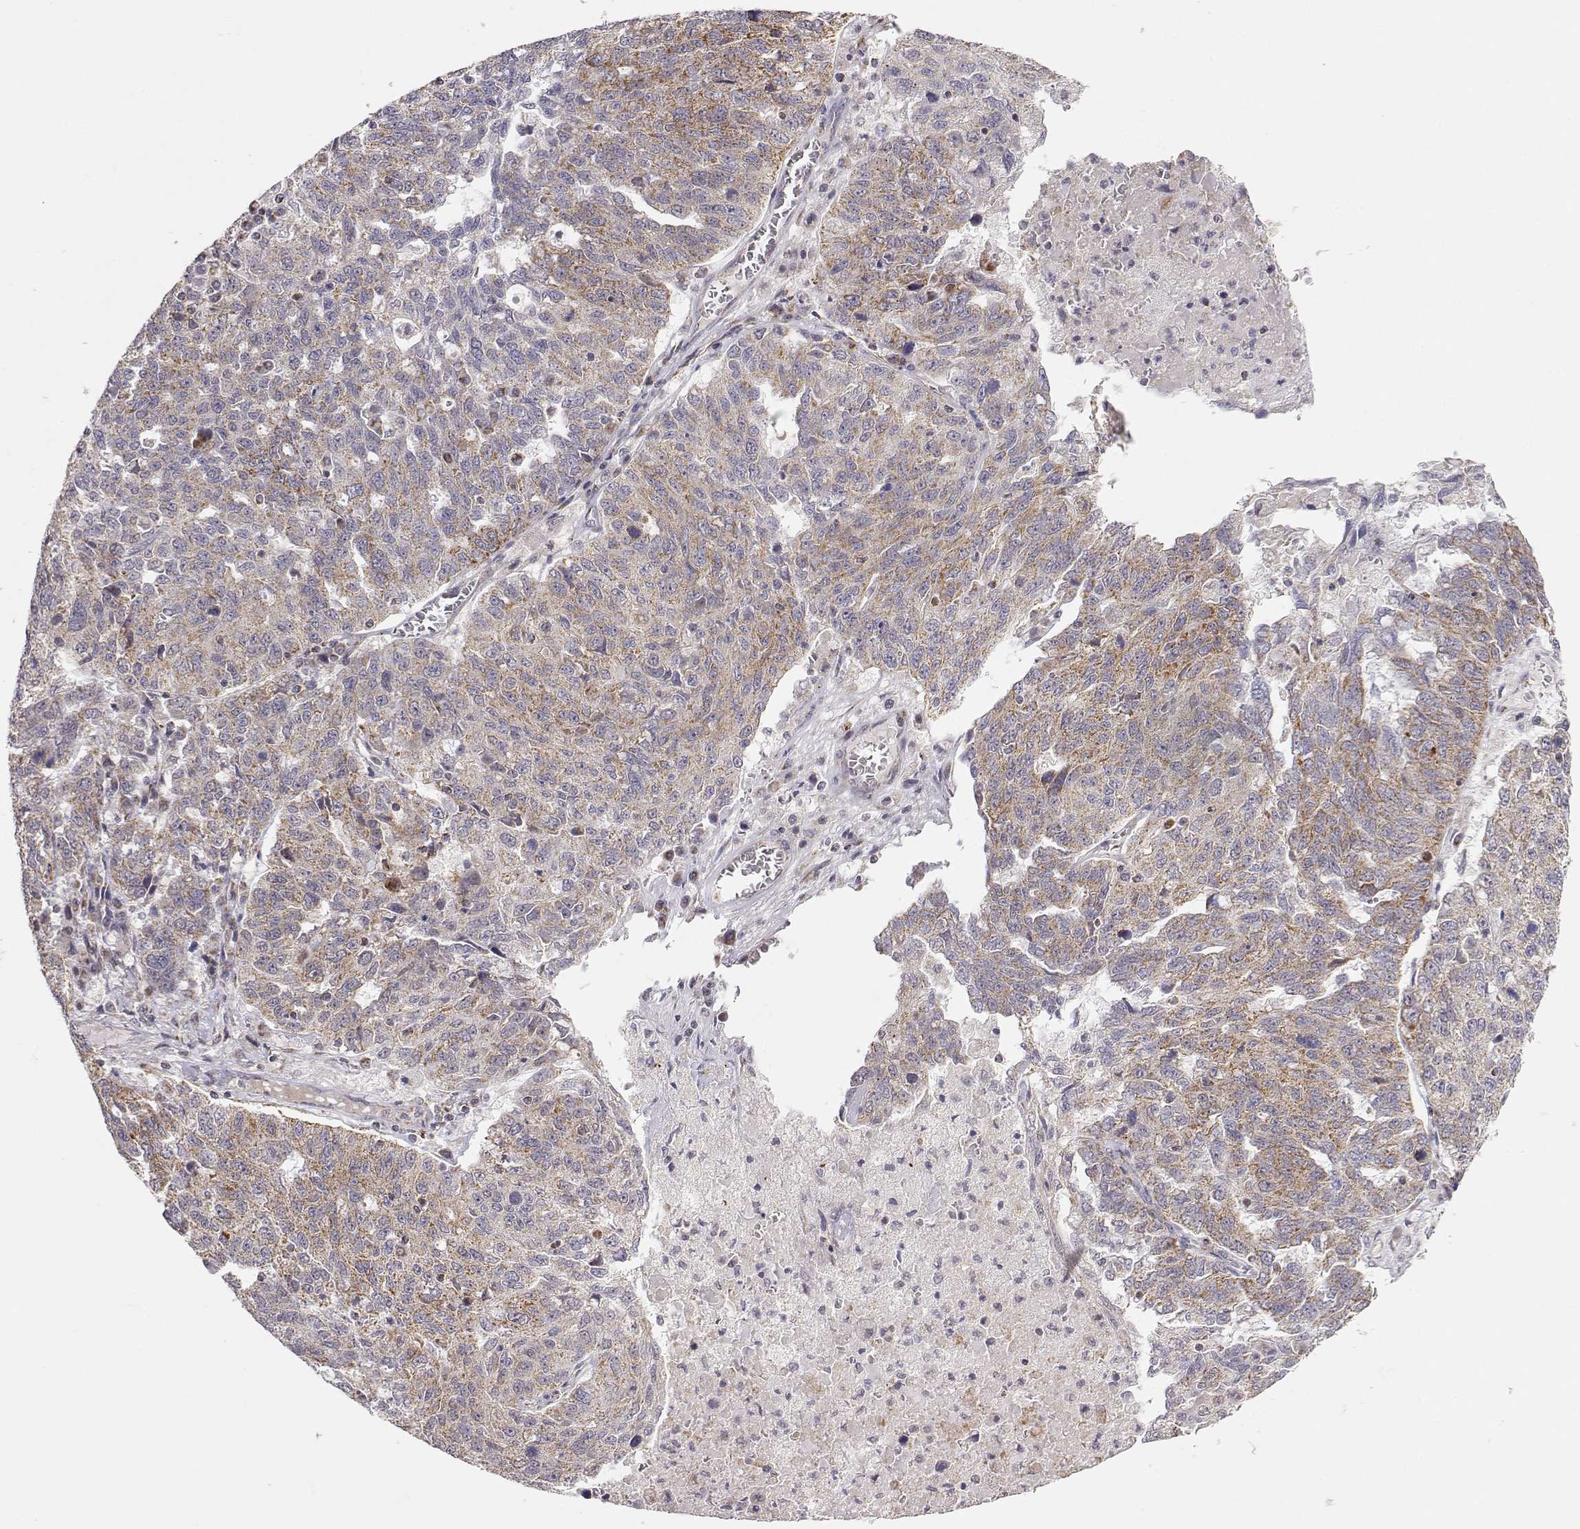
{"staining": {"intensity": "moderate", "quantity": "25%-75%", "location": "cytoplasmic/membranous"}, "tissue": "ovarian cancer", "cell_type": "Tumor cells", "image_type": "cancer", "snomed": [{"axis": "morphology", "description": "Cystadenocarcinoma, serous, NOS"}, {"axis": "topography", "description": "Ovary"}], "caption": "Immunohistochemical staining of human serous cystadenocarcinoma (ovarian) displays medium levels of moderate cytoplasmic/membranous expression in approximately 25%-75% of tumor cells. (Brightfield microscopy of DAB IHC at high magnification).", "gene": "EXOG", "patient": {"sex": "female", "age": 71}}